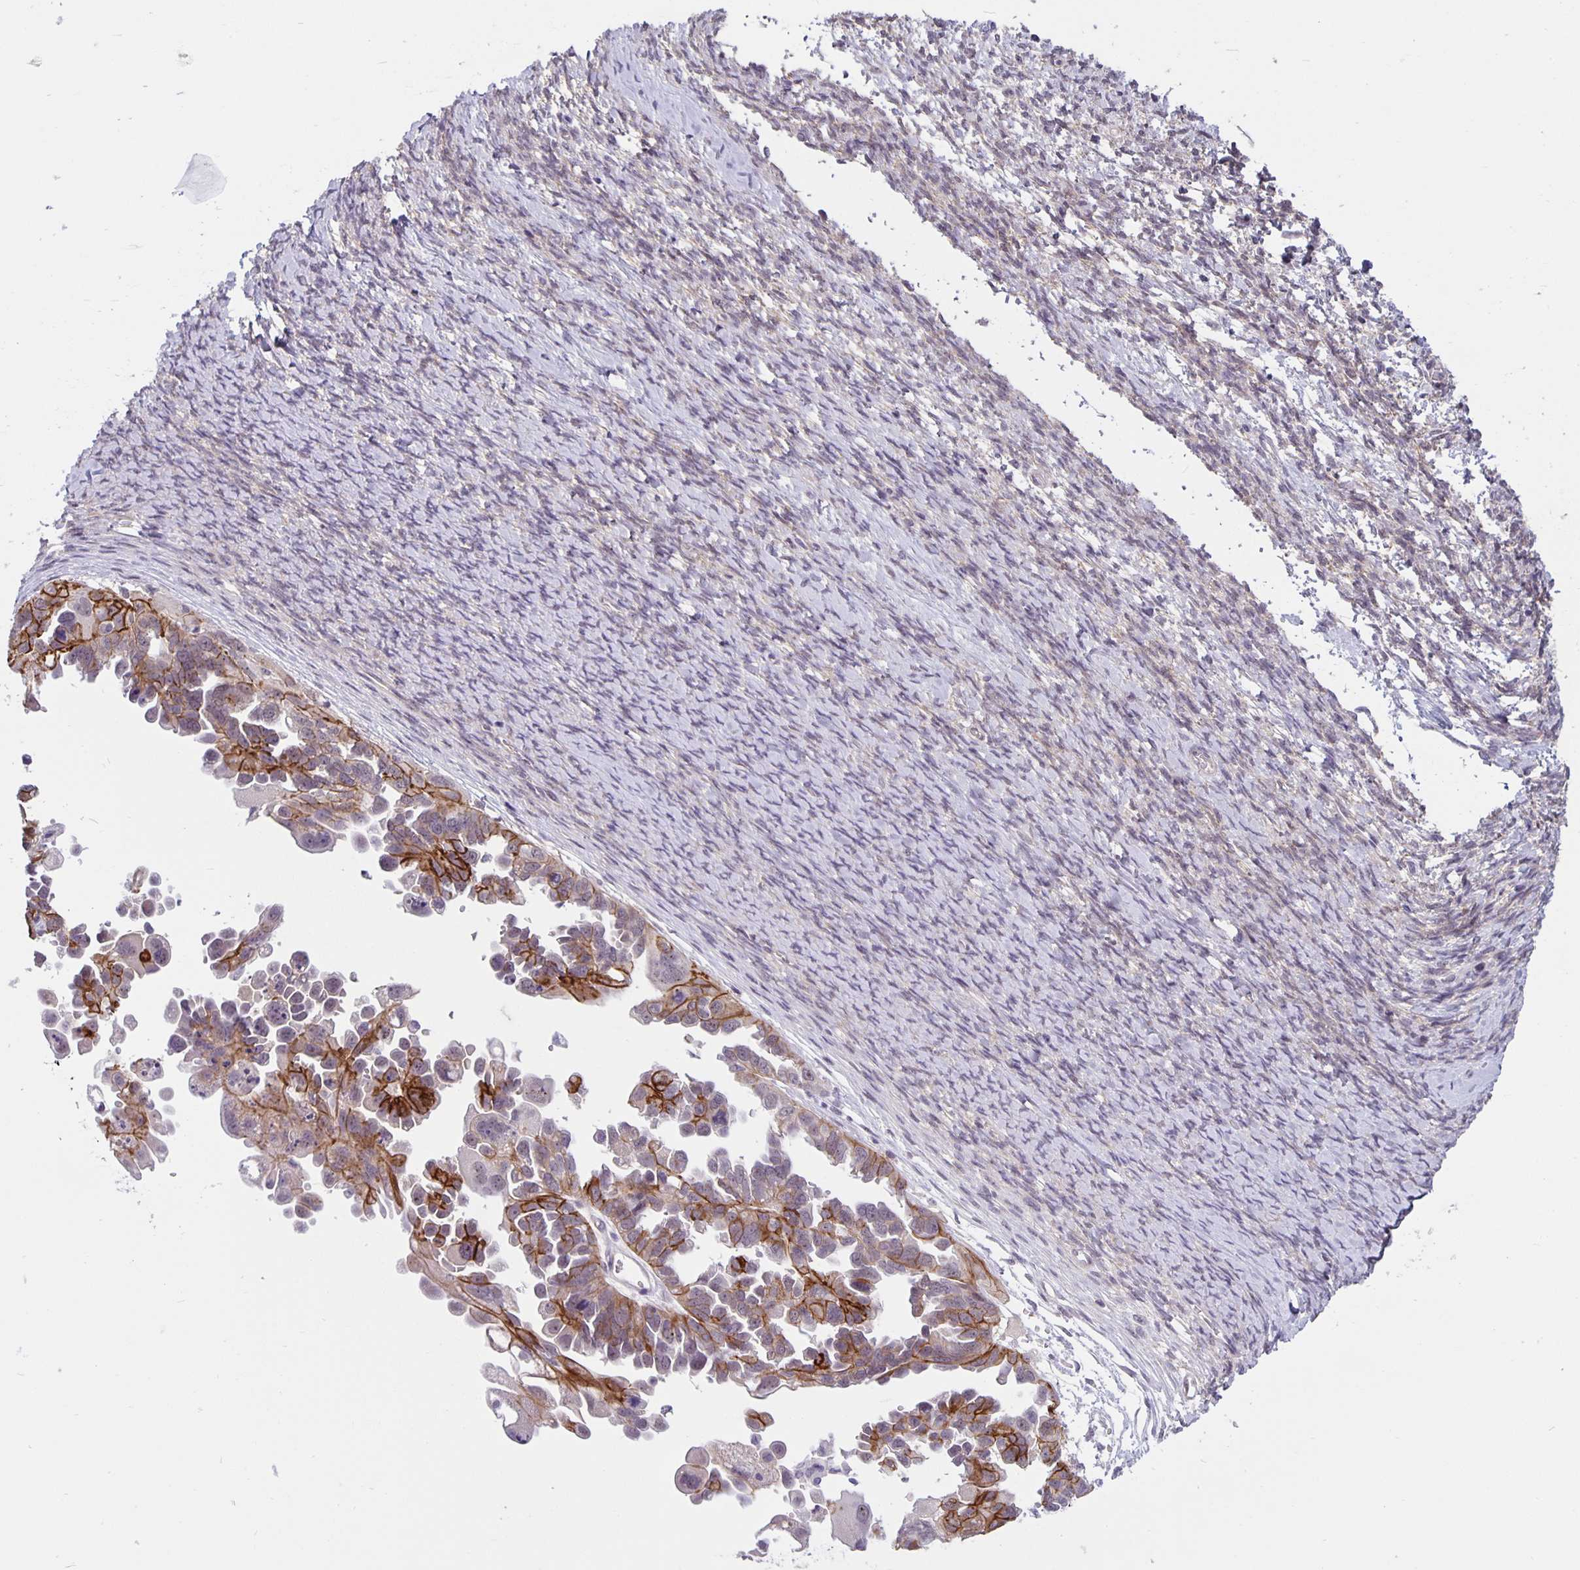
{"staining": {"intensity": "moderate", "quantity": "25%-75%", "location": "cytoplasmic/membranous"}, "tissue": "ovarian cancer", "cell_type": "Tumor cells", "image_type": "cancer", "snomed": [{"axis": "morphology", "description": "Cystadenocarcinoma, serous, NOS"}, {"axis": "topography", "description": "Ovary"}], "caption": "Human ovarian cancer (serous cystadenocarcinoma) stained for a protein (brown) reveals moderate cytoplasmic/membranous positive positivity in approximately 25%-75% of tumor cells.", "gene": "ARVCF", "patient": {"sex": "female", "age": 53}}